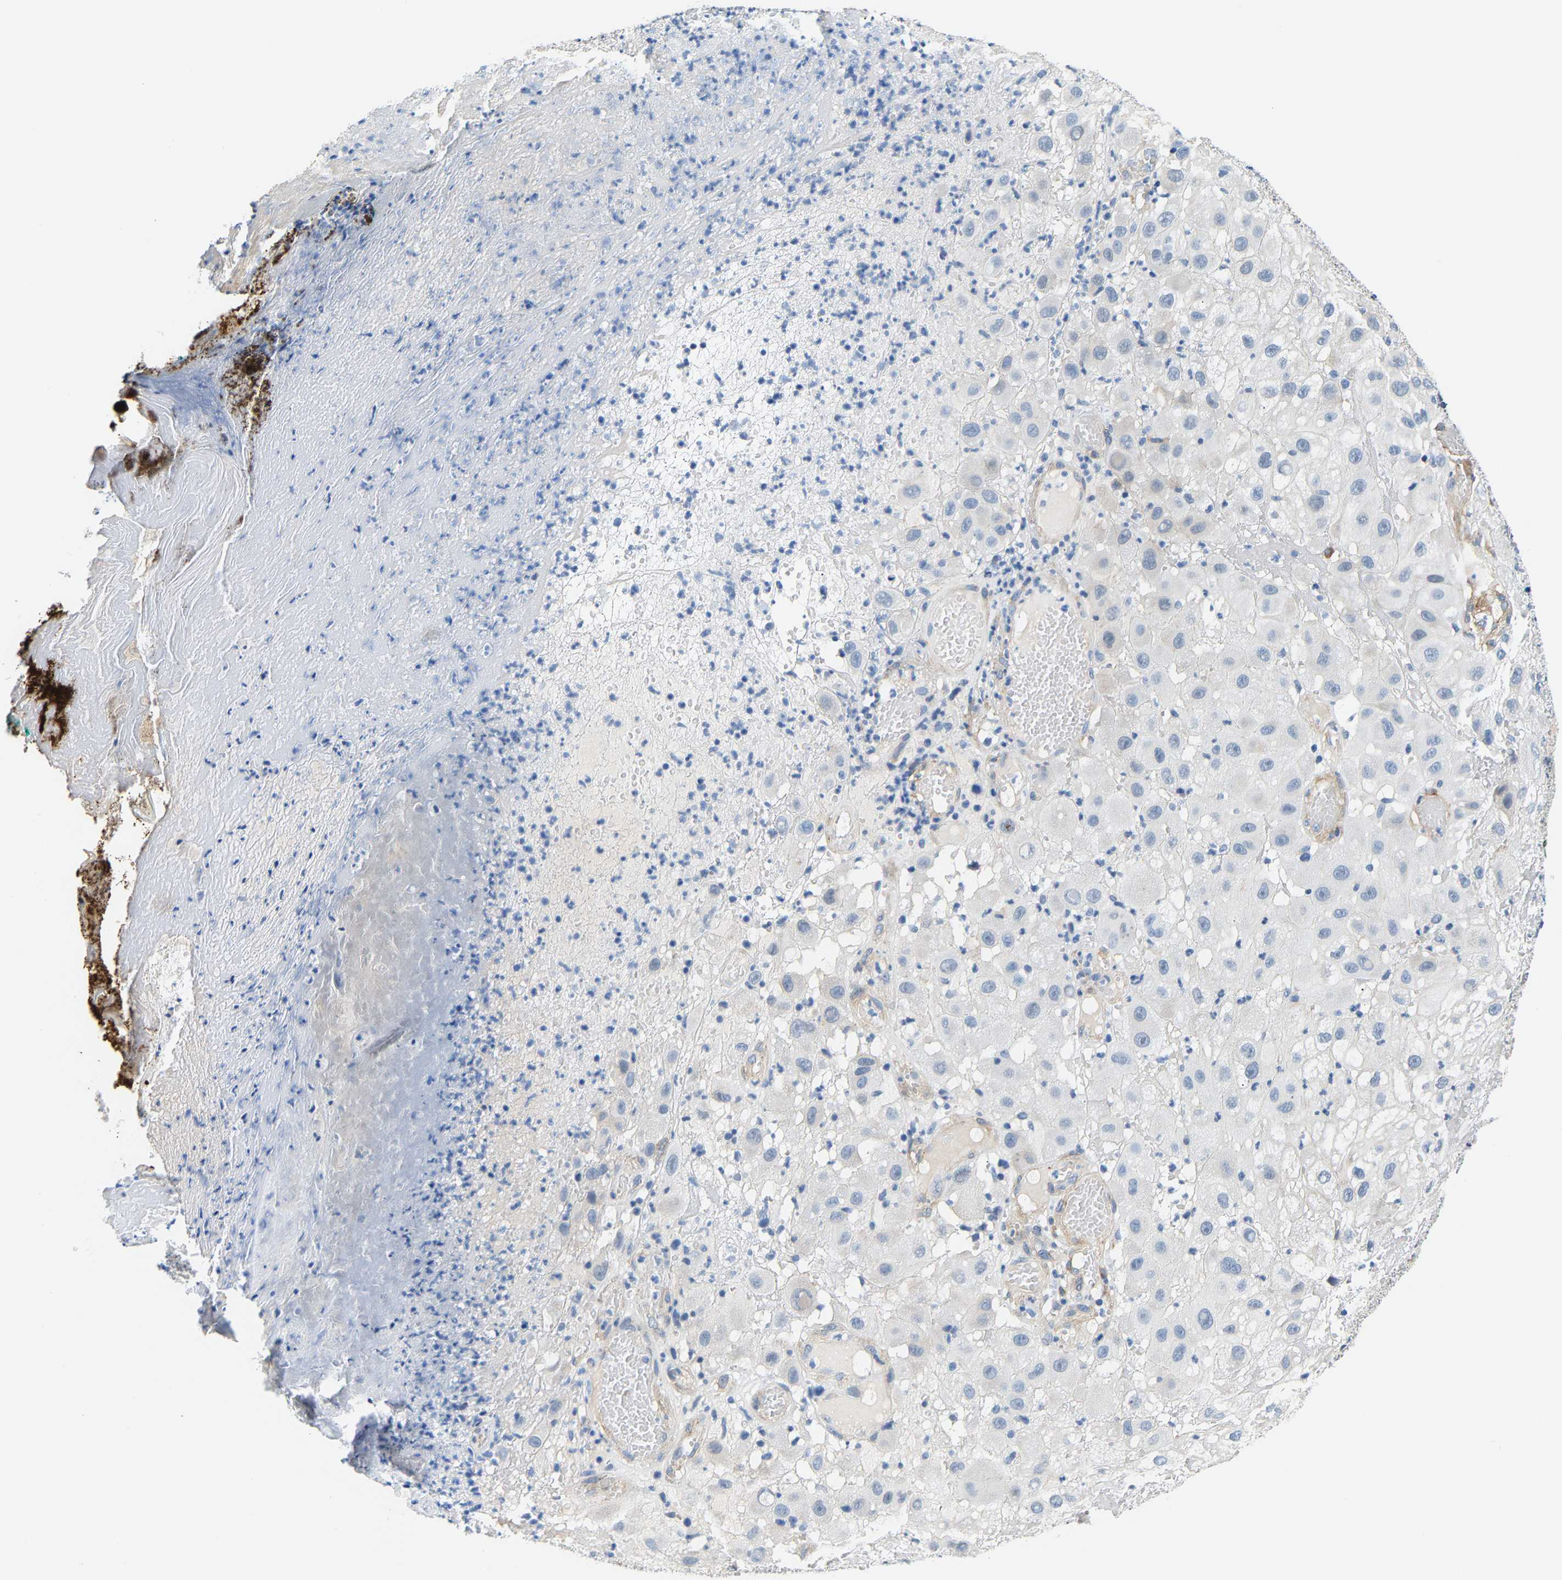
{"staining": {"intensity": "negative", "quantity": "none", "location": "none"}, "tissue": "melanoma", "cell_type": "Tumor cells", "image_type": "cancer", "snomed": [{"axis": "morphology", "description": "Malignant melanoma, NOS"}, {"axis": "topography", "description": "Skin"}], "caption": "This is an immunohistochemistry (IHC) image of malignant melanoma. There is no expression in tumor cells.", "gene": "PAWR", "patient": {"sex": "female", "age": 81}}